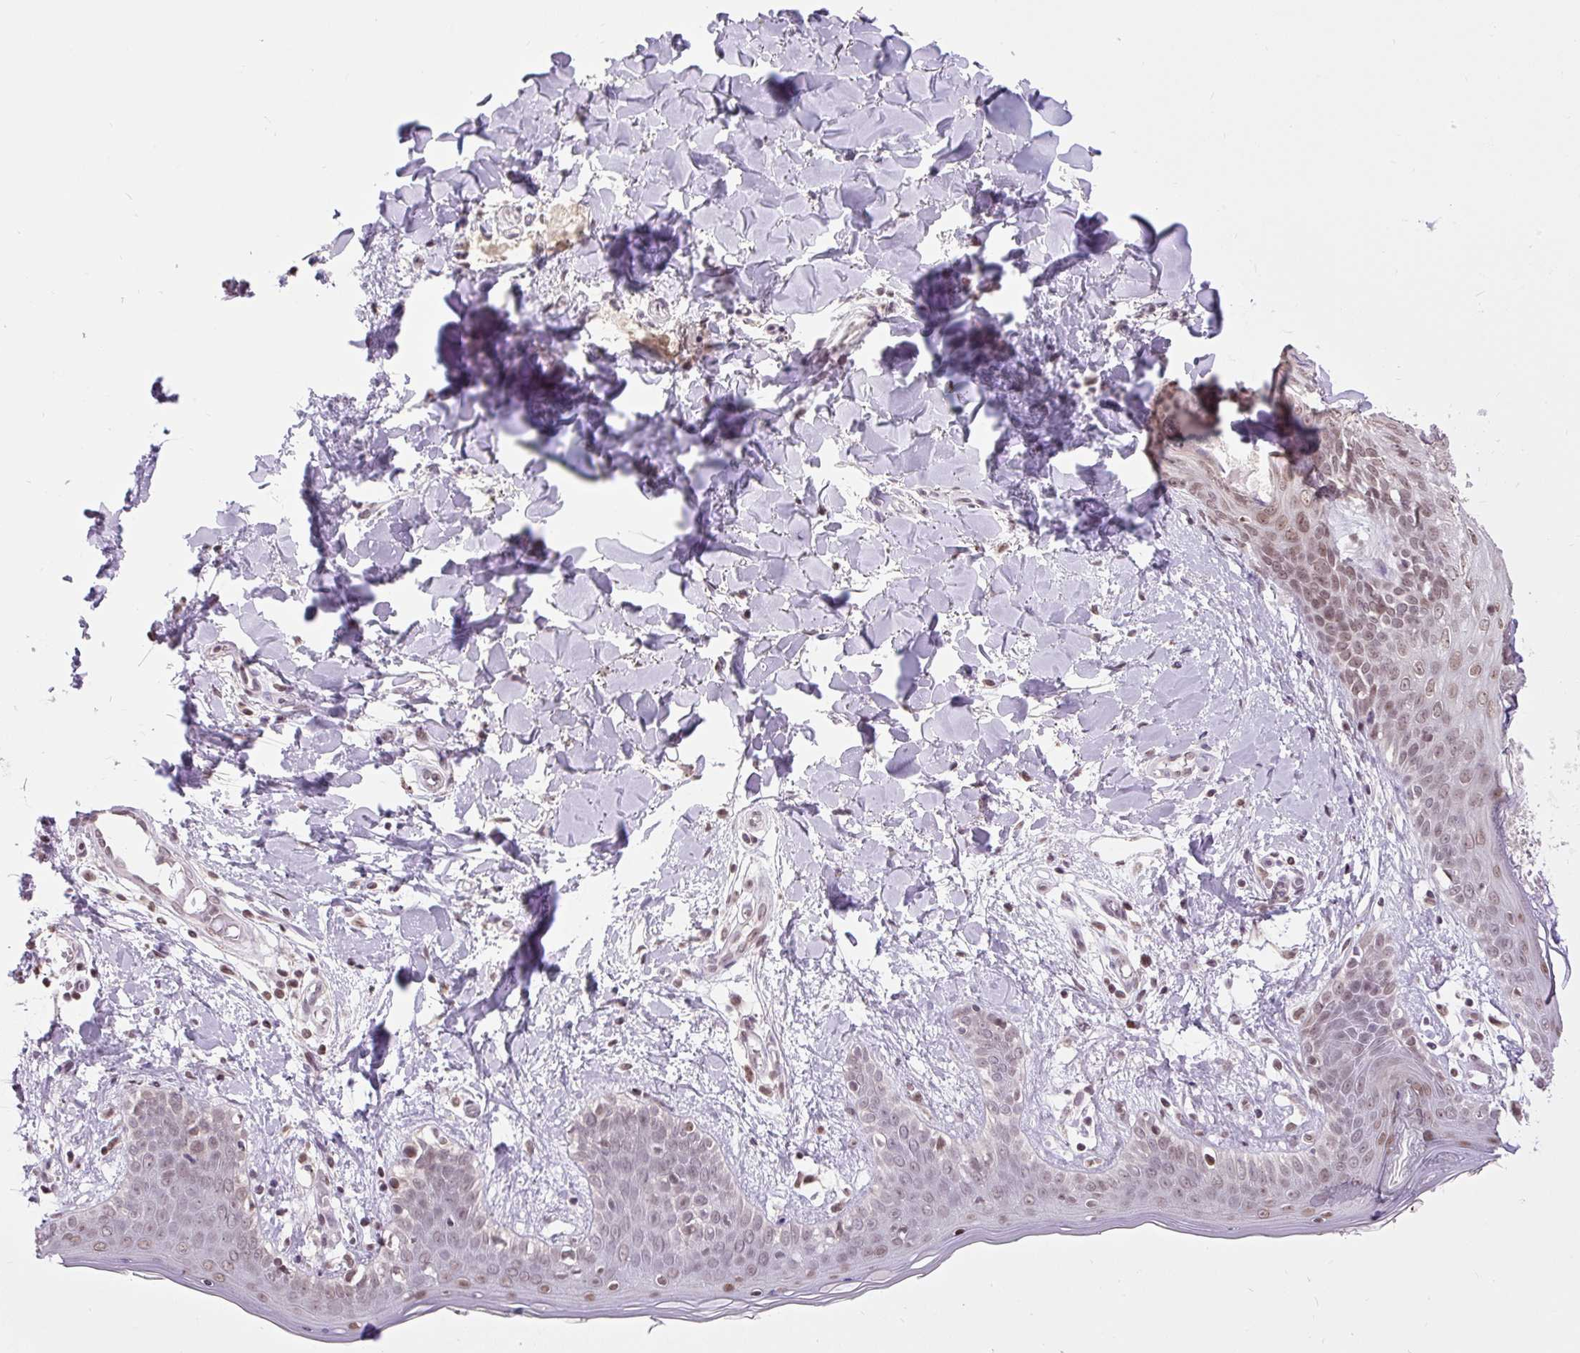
{"staining": {"intensity": "negative", "quantity": "none", "location": "none"}, "tissue": "skin", "cell_type": "Fibroblasts", "image_type": "normal", "snomed": [{"axis": "morphology", "description": "Normal tissue, NOS"}, {"axis": "topography", "description": "Skin"}], "caption": "DAB (3,3'-diaminobenzidine) immunohistochemical staining of normal human skin demonstrates no significant staining in fibroblasts. (Stains: DAB immunohistochemistry with hematoxylin counter stain, Microscopy: brightfield microscopy at high magnification).", "gene": "ZNF672", "patient": {"sex": "female", "age": 34}}